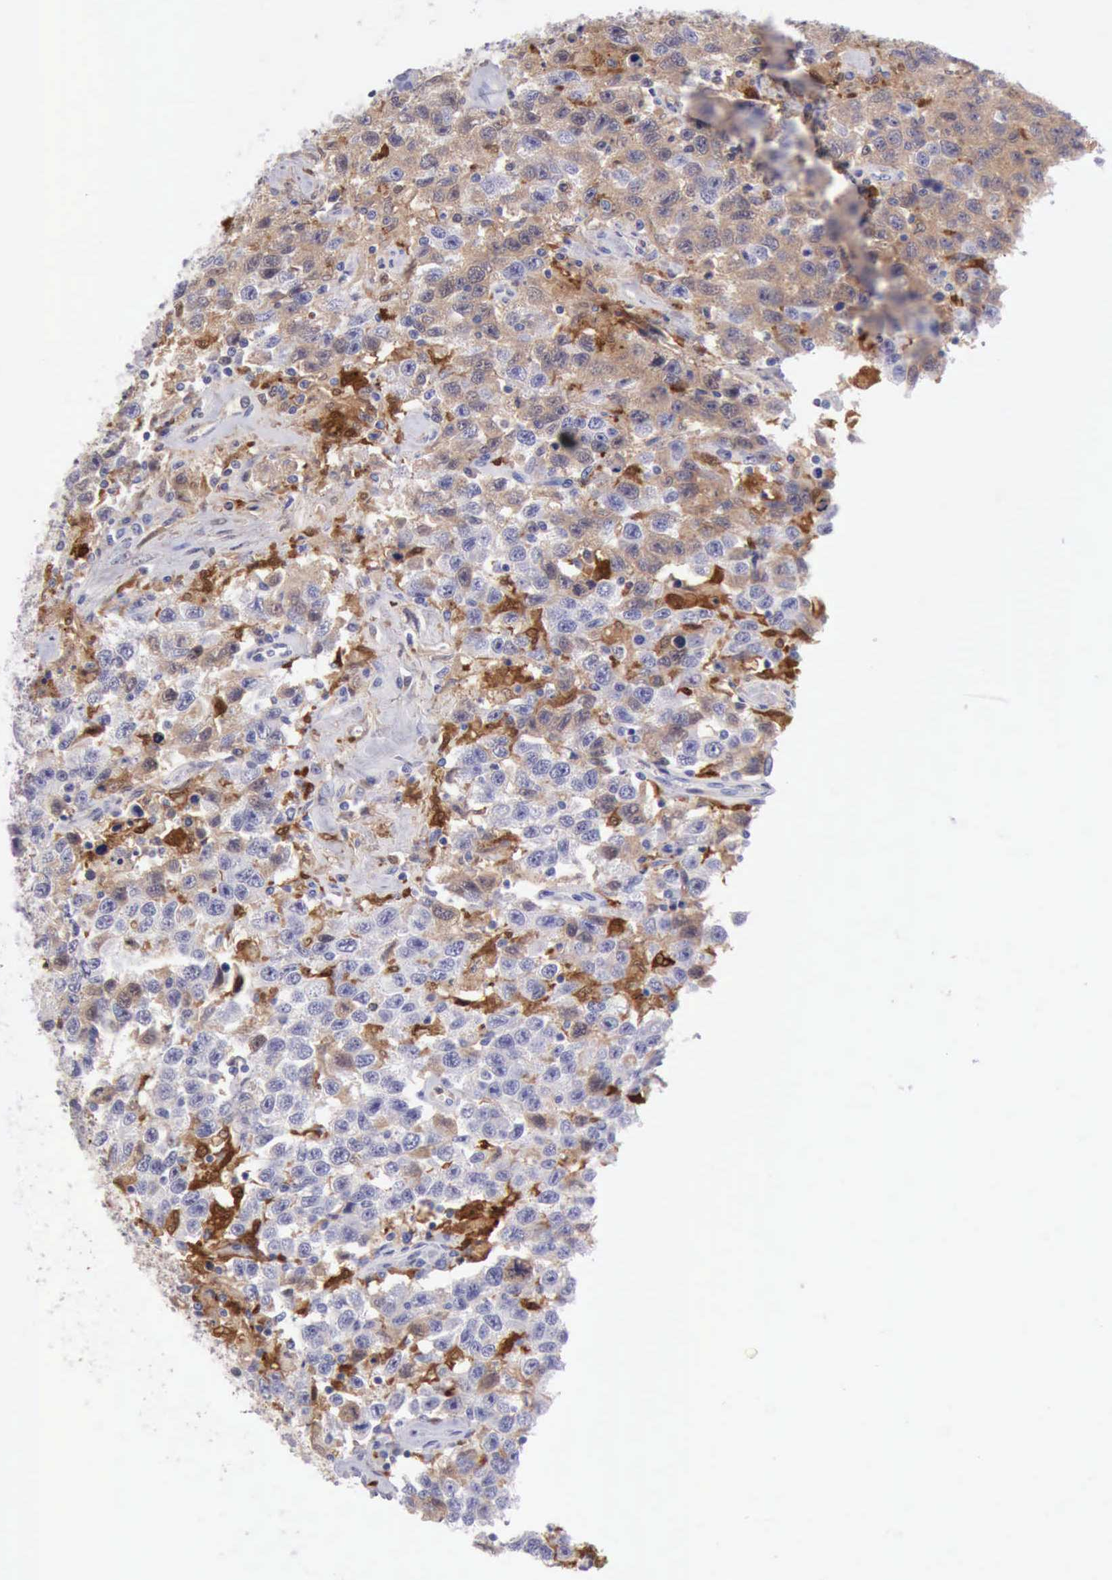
{"staining": {"intensity": "moderate", "quantity": "25%-75%", "location": "cytoplasmic/membranous"}, "tissue": "testis cancer", "cell_type": "Tumor cells", "image_type": "cancer", "snomed": [{"axis": "morphology", "description": "Seminoma, NOS"}, {"axis": "topography", "description": "Testis"}], "caption": "Immunohistochemical staining of human testis cancer (seminoma) shows moderate cytoplasmic/membranous protein staining in about 25%-75% of tumor cells.", "gene": "CSTA", "patient": {"sex": "male", "age": 41}}